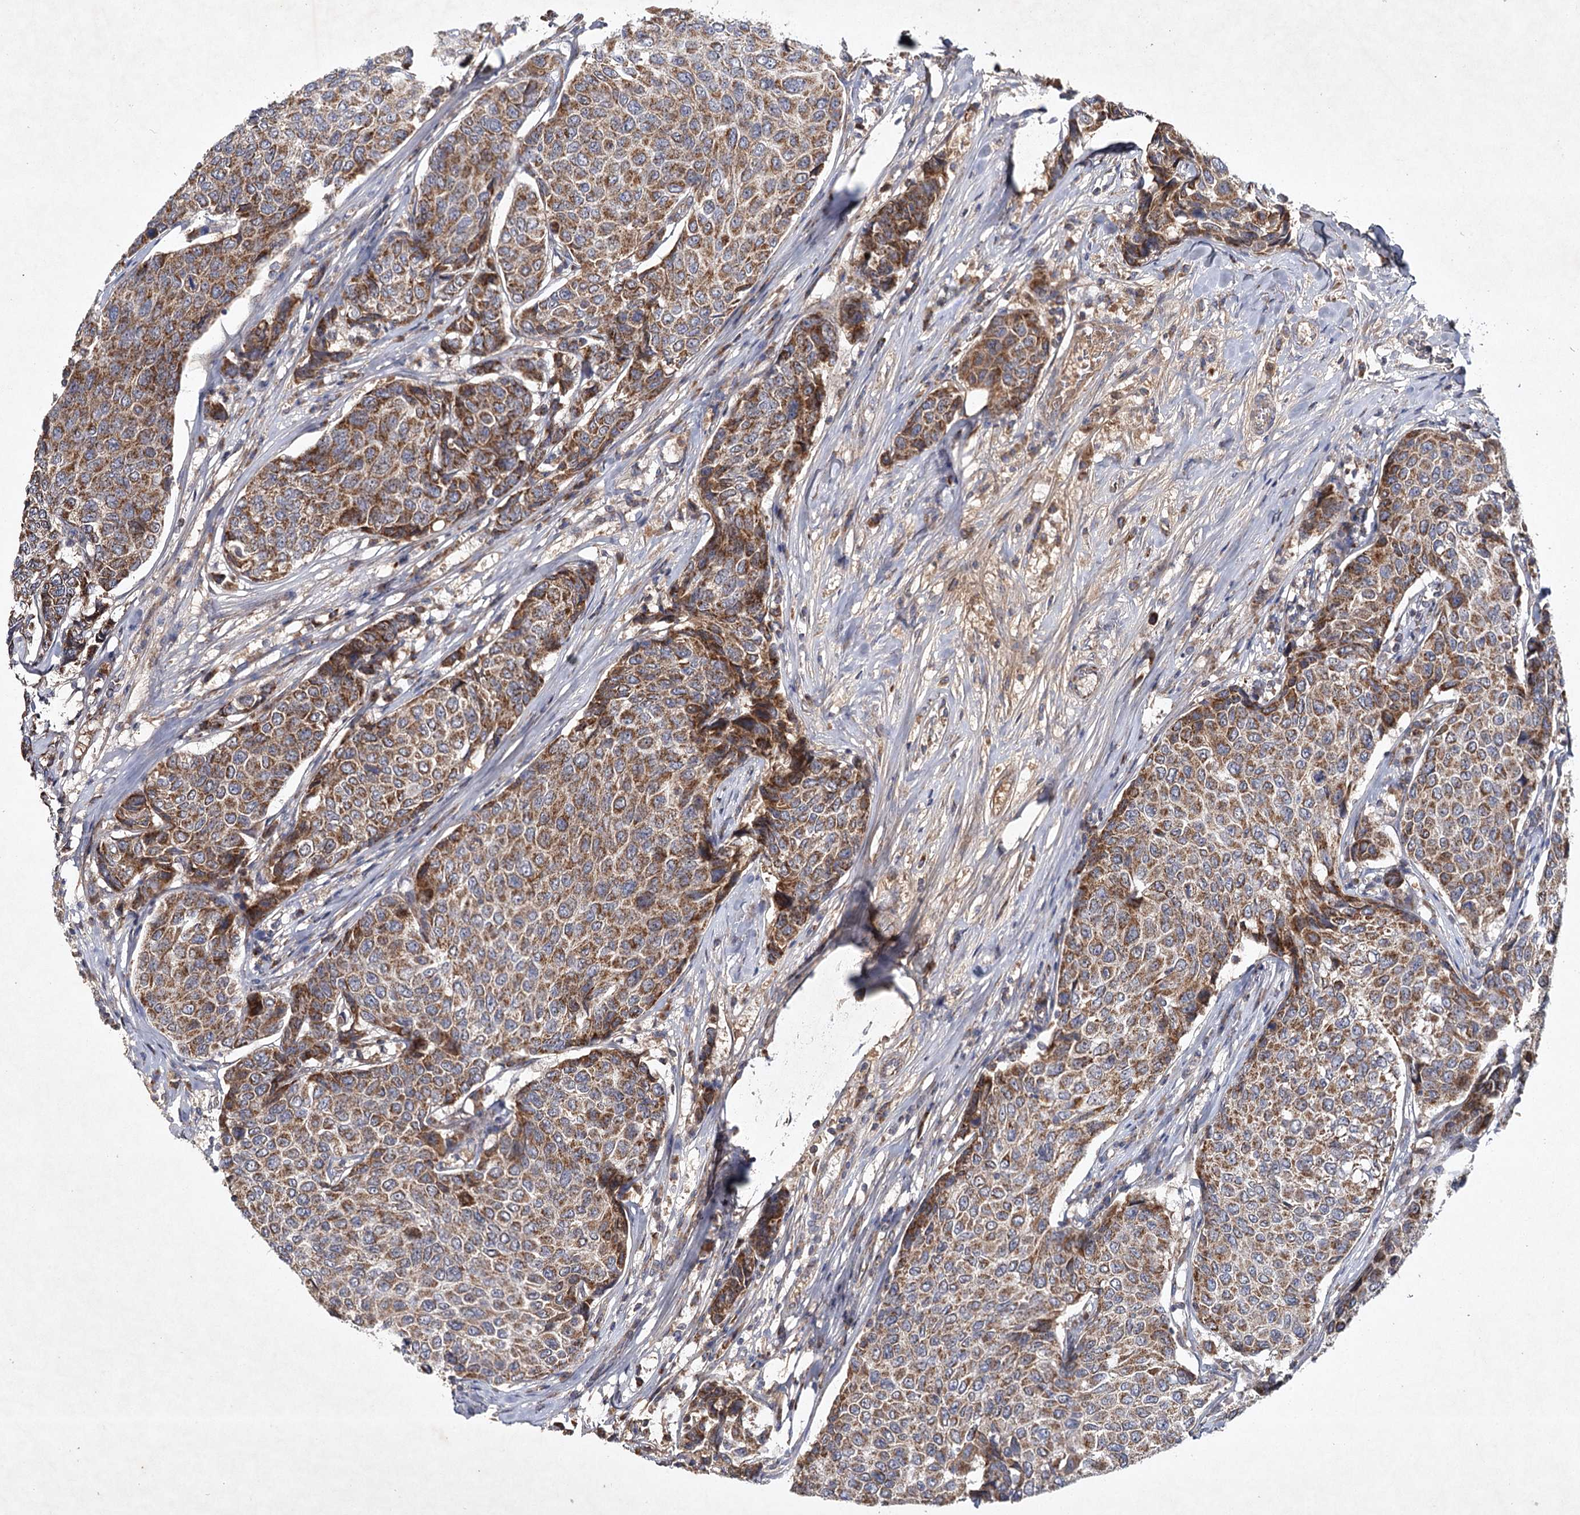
{"staining": {"intensity": "moderate", "quantity": ">75%", "location": "cytoplasmic/membranous"}, "tissue": "breast cancer", "cell_type": "Tumor cells", "image_type": "cancer", "snomed": [{"axis": "morphology", "description": "Duct carcinoma"}, {"axis": "topography", "description": "Breast"}], "caption": "A brown stain shows moderate cytoplasmic/membranous expression of a protein in breast infiltrating ductal carcinoma tumor cells.", "gene": "MRPL44", "patient": {"sex": "female", "age": 55}}